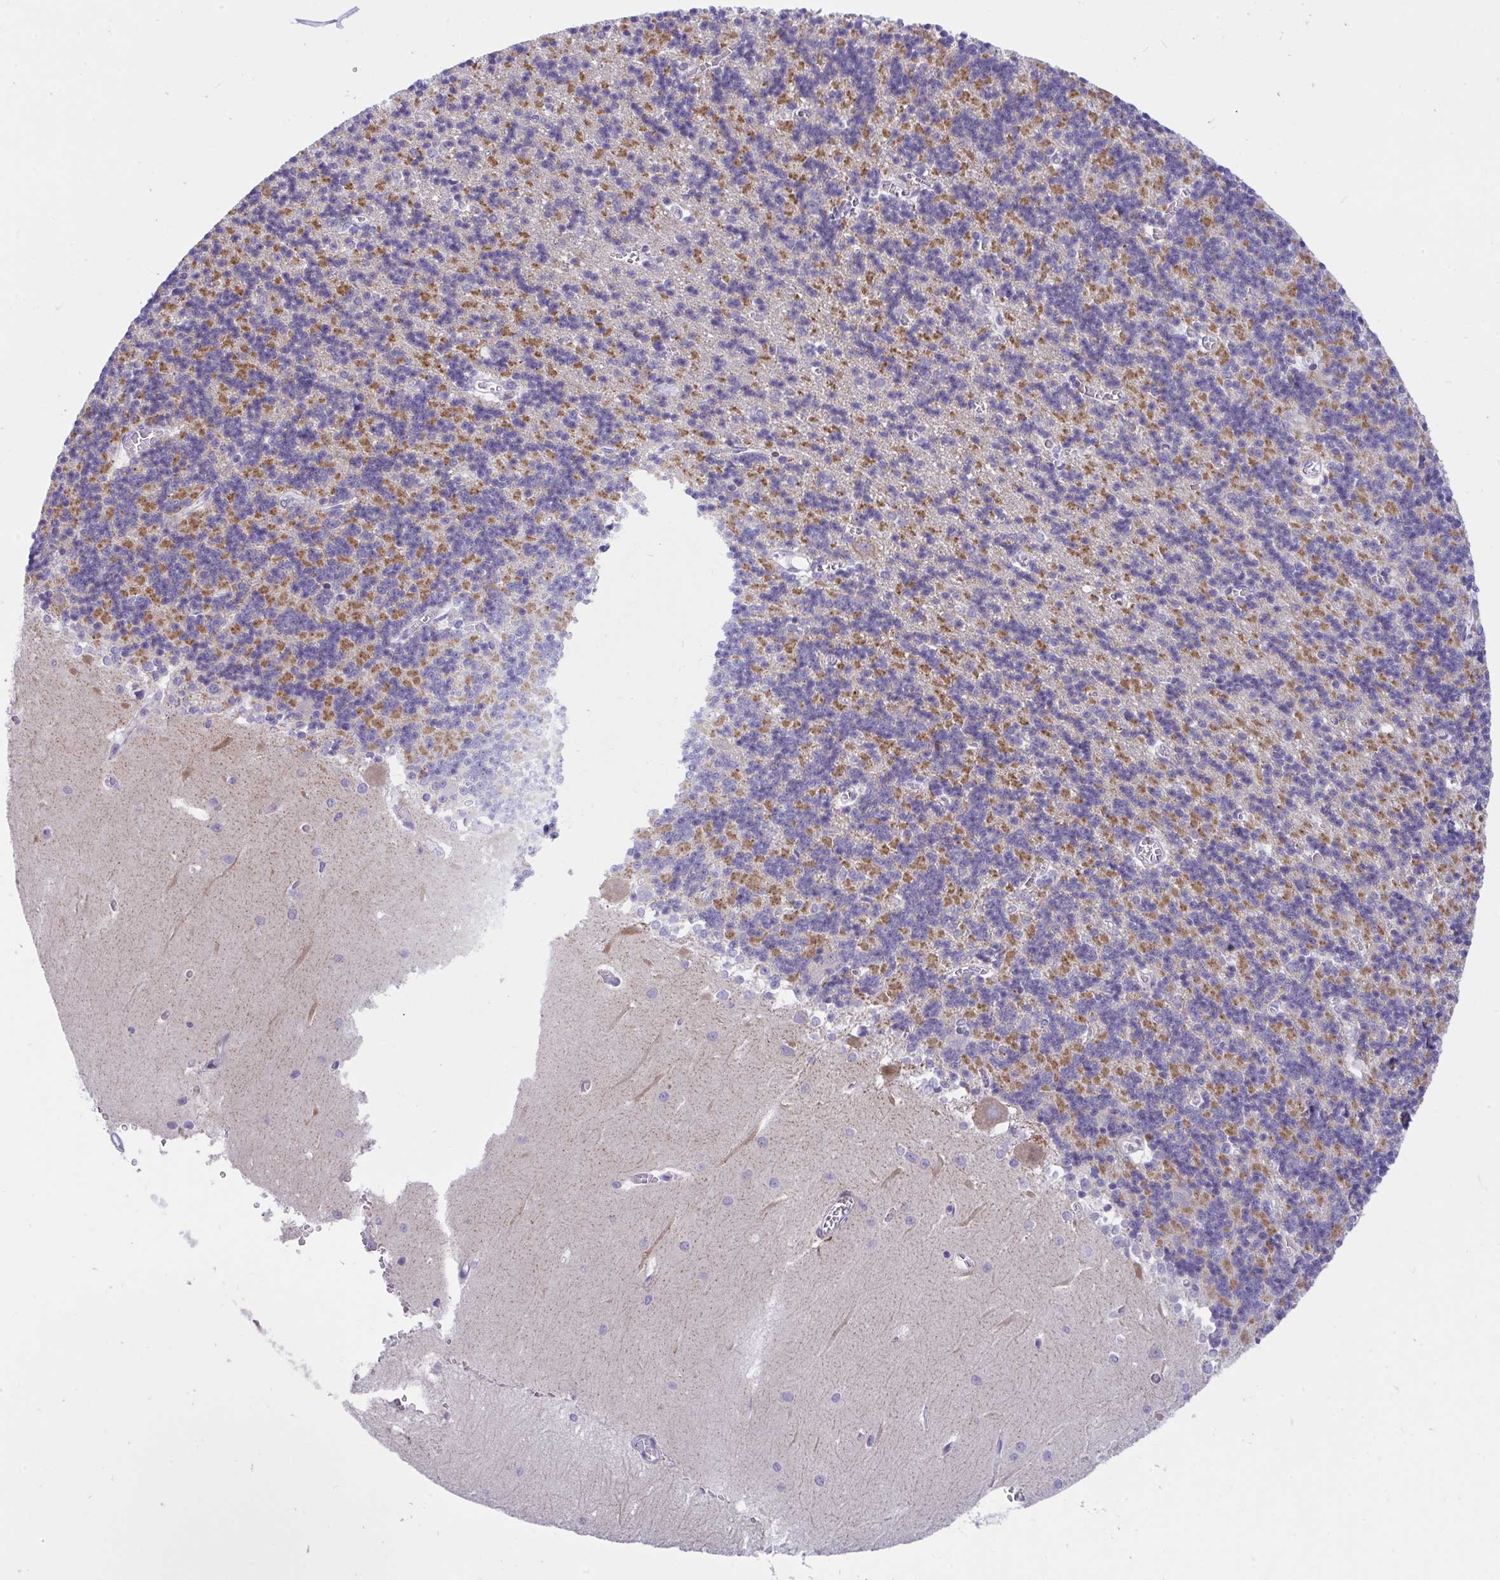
{"staining": {"intensity": "moderate", "quantity": "25%-75%", "location": "cytoplasmic/membranous"}, "tissue": "cerebellum", "cell_type": "Cells in granular layer", "image_type": "normal", "snomed": [{"axis": "morphology", "description": "Normal tissue, NOS"}, {"axis": "topography", "description": "Cerebellum"}], "caption": "Cerebellum stained with a brown dye shows moderate cytoplasmic/membranous positive positivity in about 25%-75% of cells in granular layer.", "gene": "DTX3", "patient": {"sex": "male", "age": 37}}